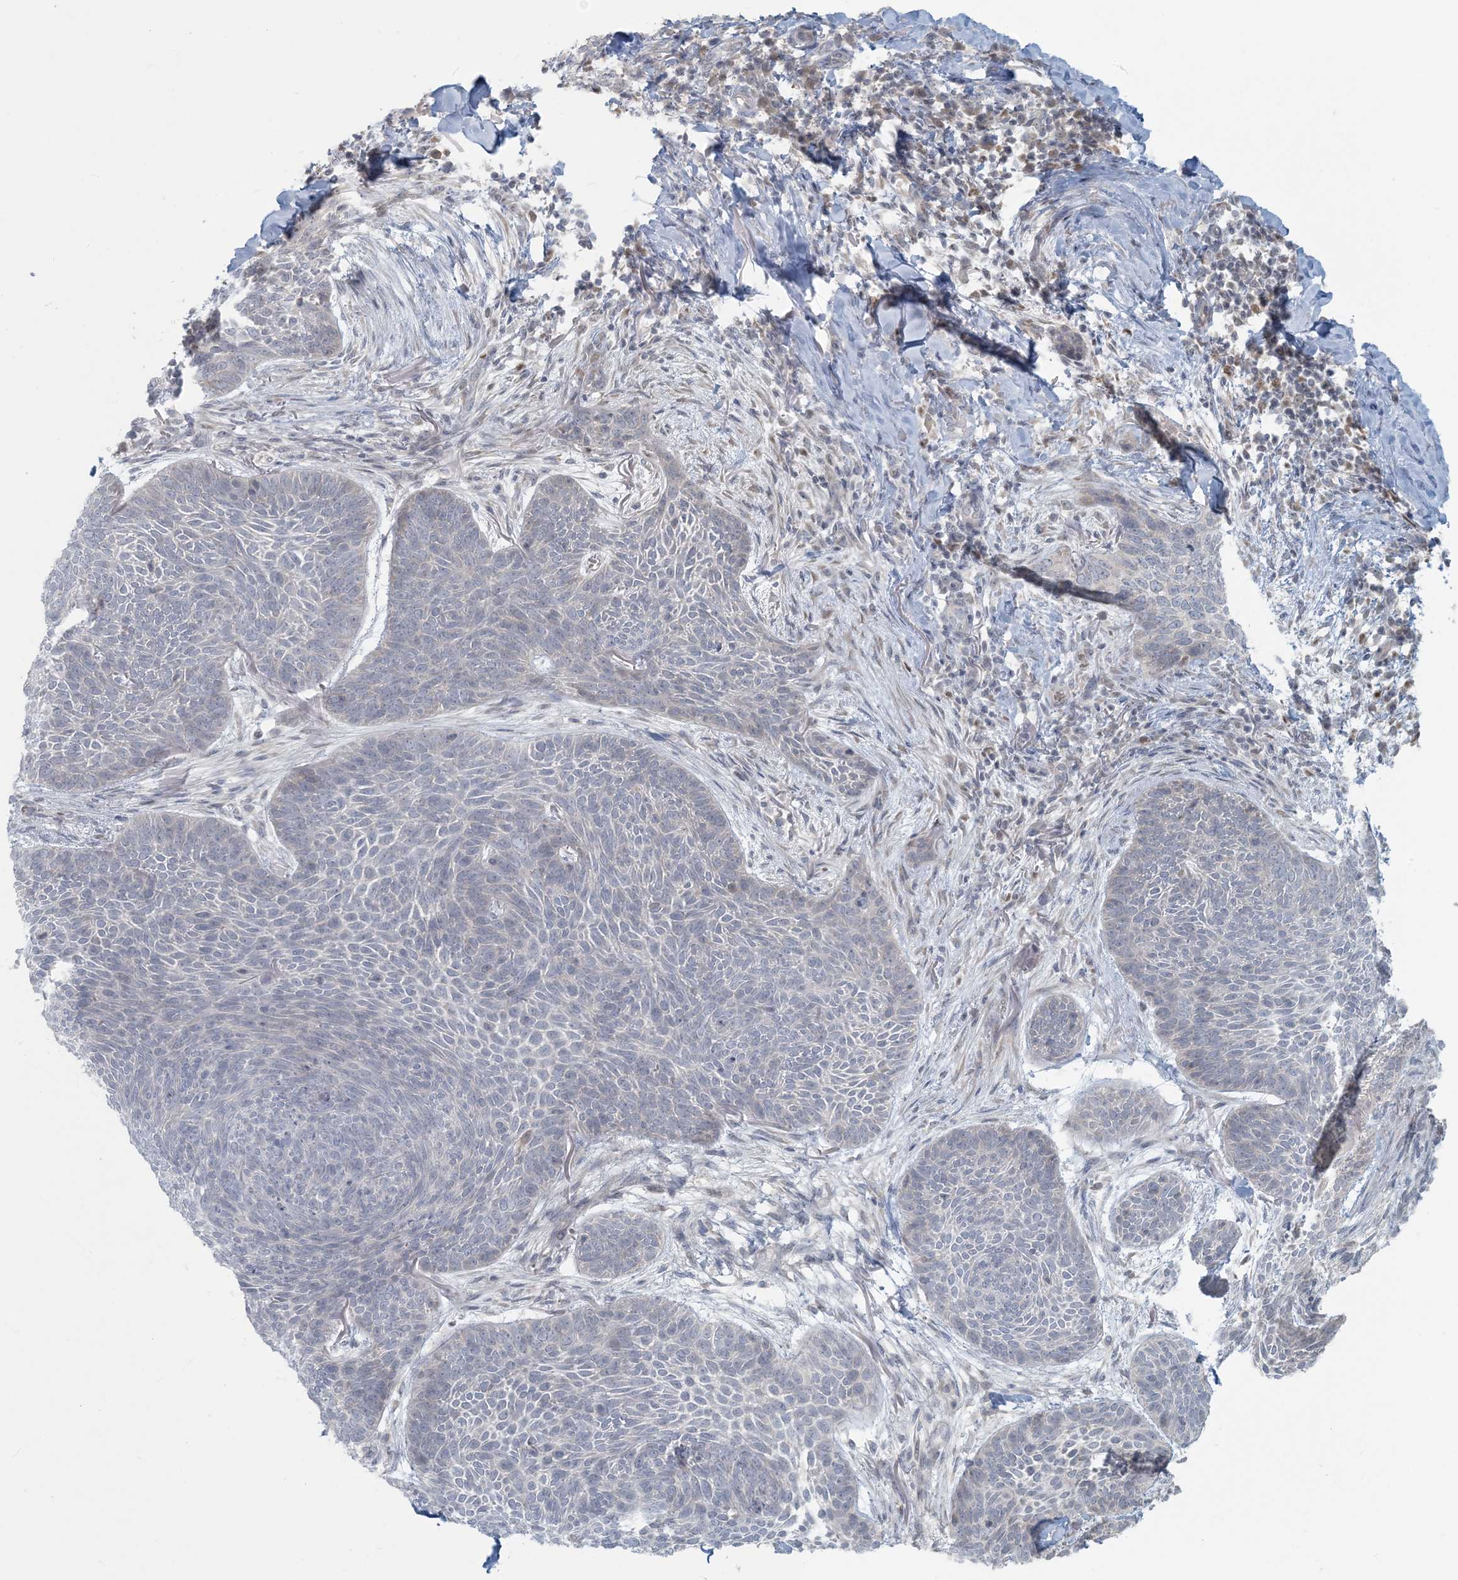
{"staining": {"intensity": "negative", "quantity": "none", "location": "none"}, "tissue": "skin cancer", "cell_type": "Tumor cells", "image_type": "cancer", "snomed": [{"axis": "morphology", "description": "Basal cell carcinoma"}, {"axis": "topography", "description": "Skin"}], "caption": "This histopathology image is of skin cancer stained with immunohistochemistry to label a protein in brown with the nuclei are counter-stained blue. There is no positivity in tumor cells. Nuclei are stained in blue.", "gene": "CTDNEP1", "patient": {"sex": "male", "age": 85}}